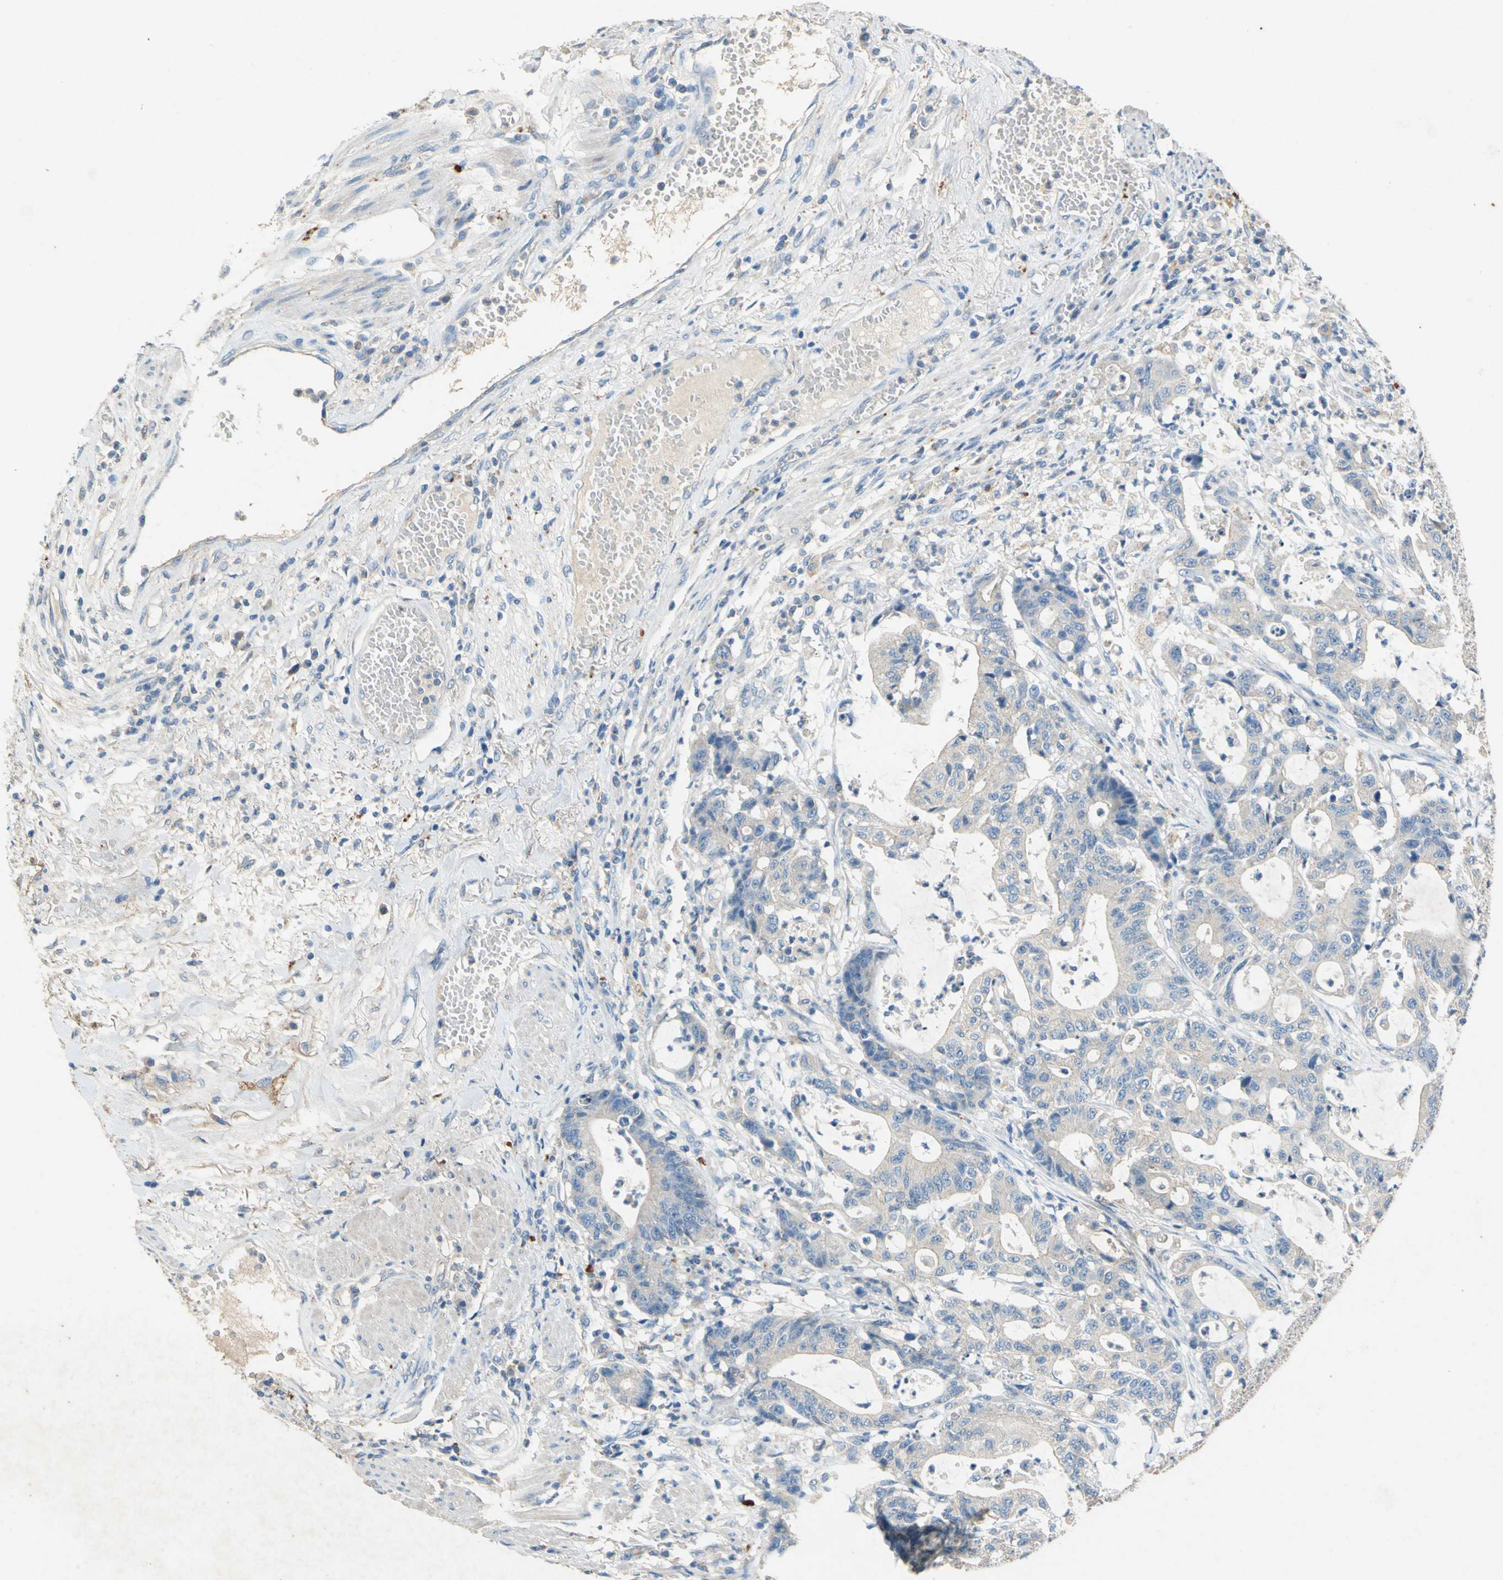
{"staining": {"intensity": "weak", "quantity": ">75%", "location": "cytoplasmic/membranous"}, "tissue": "colorectal cancer", "cell_type": "Tumor cells", "image_type": "cancer", "snomed": [{"axis": "morphology", "description": "Adenocarcinoma, NOS"}, {"axis": "topography", "description": "Colon"}], "caption": "Protein expression analysis of human adenocarcinoma (colorectal) reveals weak cytoplasmic/membranous expression in approximately >75% of tumor cells.", "gene": "ADAMTS5", "patient": {"sex": "female", "age": 84}}